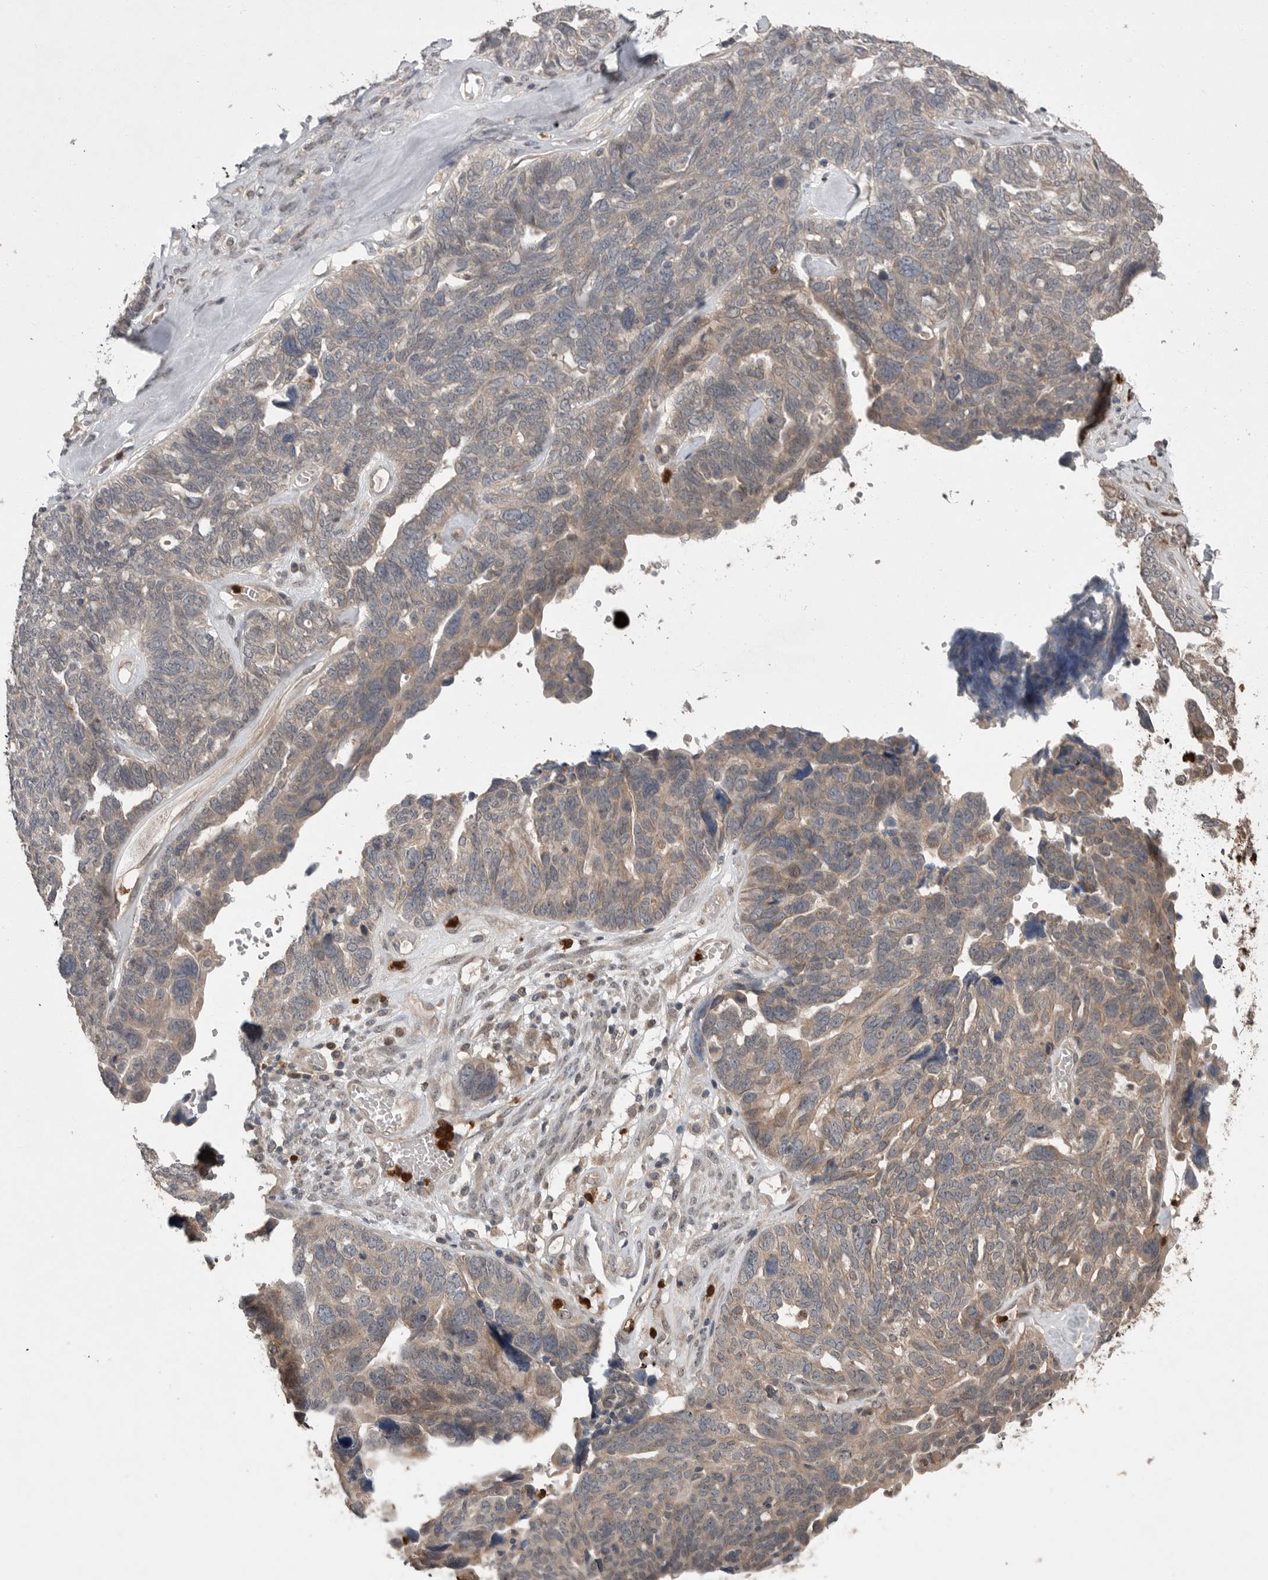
{"staining": {"intensity": "weak", "quantity": "25%-75%", "location": "cytoplasmic/membranous"}, "tissue": "ovarian cancer", "cell_type": "Tumor cells", "image_type": "cancer", "snomed": [{"axis": "morphology", "description": "Cystadenocarcinoma, serous, NOS"}, {"axis": "topography", "description": "Ovary"}], "caption": "Tumor cells reveal weak cytoplasmic/membranous staining in about 25%-75% of cells in ovarian serous cystadenocarcinoma.", "gene": "SCP2", "patient": {"sex": "female", "age": 79}}